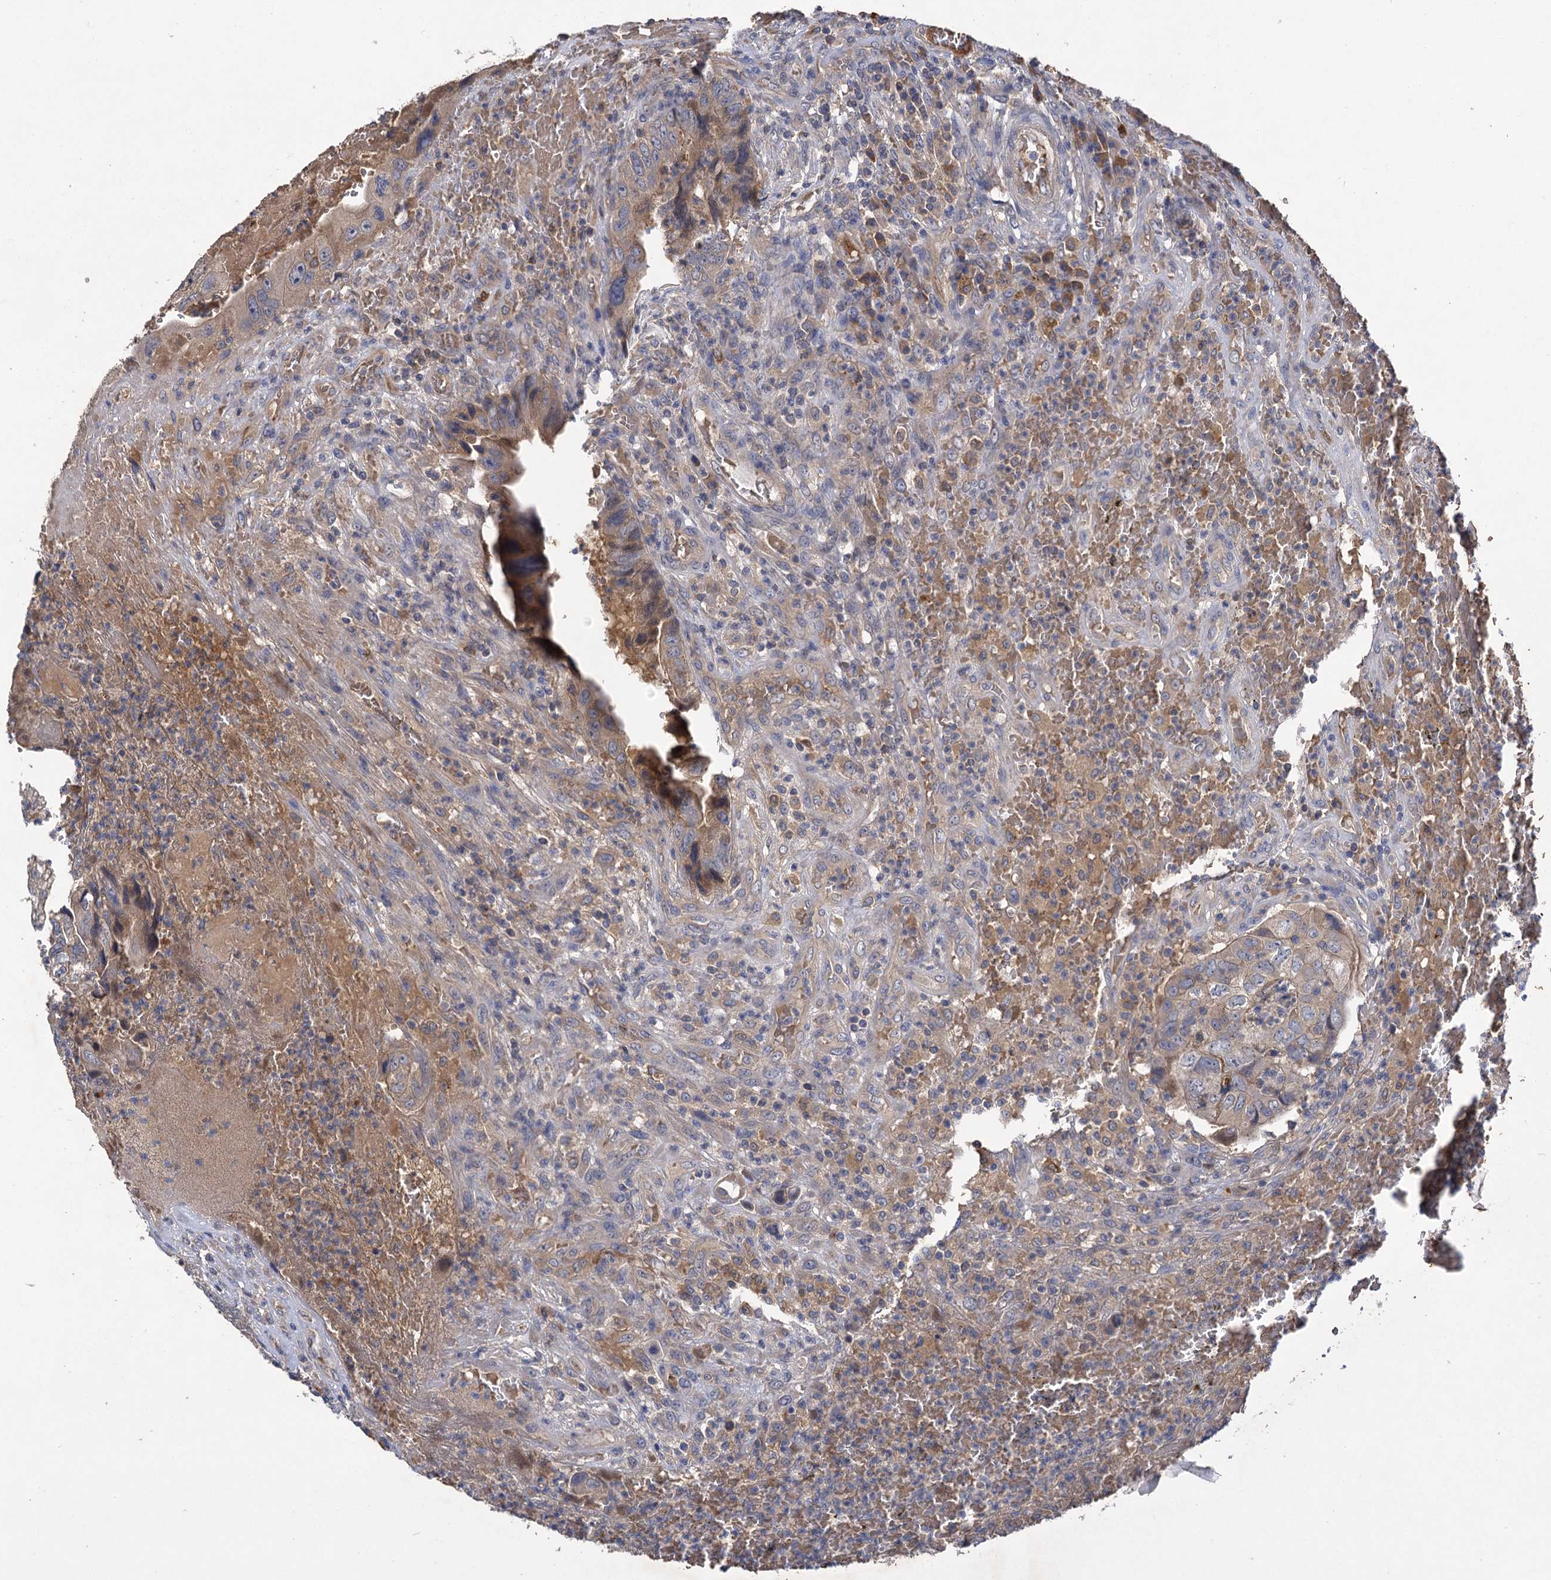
{"staining": {"intensity": "weak", "quantity": "<25%", "location": "cytoplasmic/membranous"}, "tissue": "colorectal cancer", "cell_type": "Tumor cells", "image_type": "cancer", "snomed": [{"axis": "morphology", "description": "Adenocarcinoma, NOS"}, {"axis": "topography", "description": "Colon"}], "caption": "Tumor cells are negative for protein expression in human colorectal adenocarcinoma.", "gene": "USP50", "patient": {"sex": "female", "age": 67}}